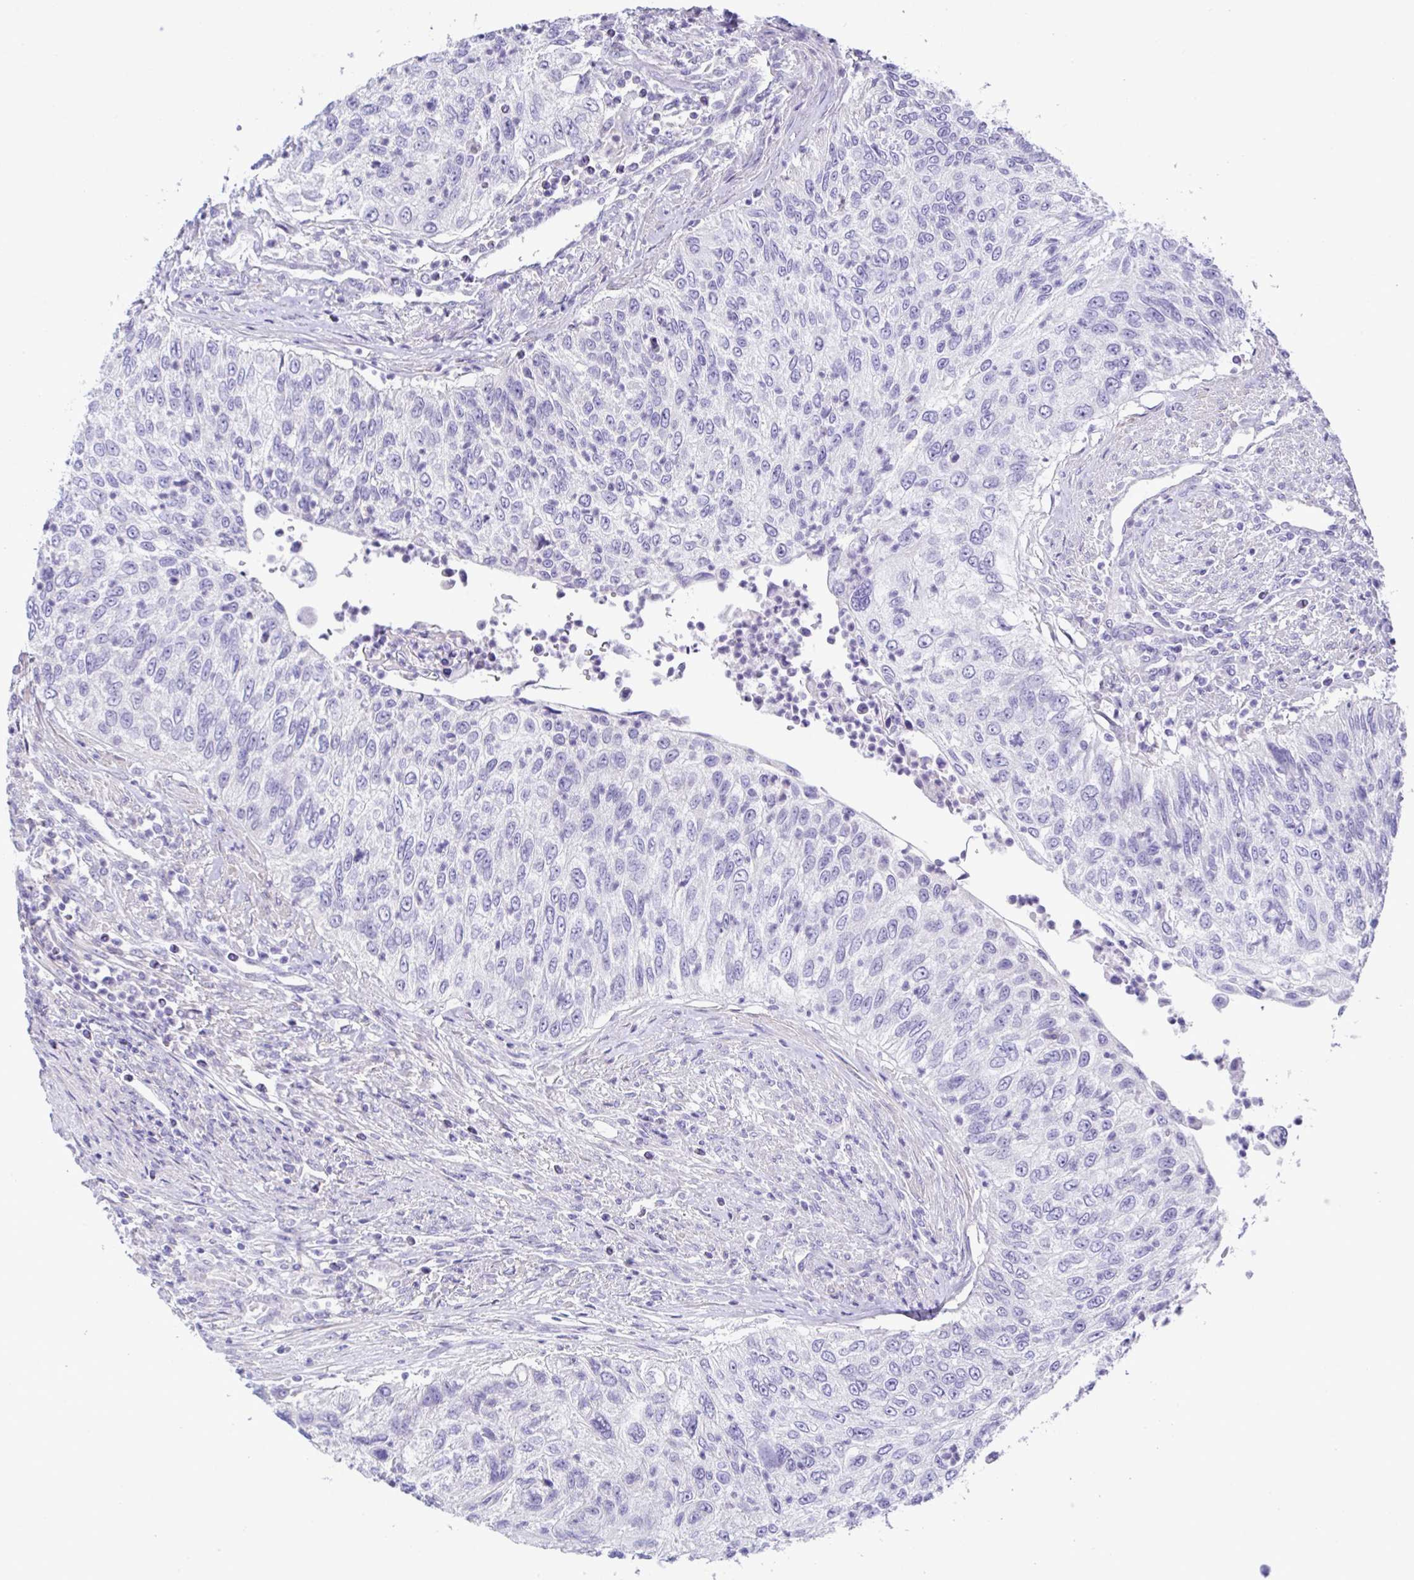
{"staining": {"intensity": "negative", "quantity": "none", "location": "none"}, "tissue": "urothelial cancer", "cell_type": "Tumor cells", "image_type": "cancer", "snomed": [{"axis": "morphology", "description": "Urothelial carcinoma, High grade"}, {"axis": "topography", "description": "Urinary bladder"}], "caption": "Tumor cells are negative for protein expression in human high-grade urothelial carcinoma.", "gene": "MED11", "patient": {"sex": "female", "age": 60}}